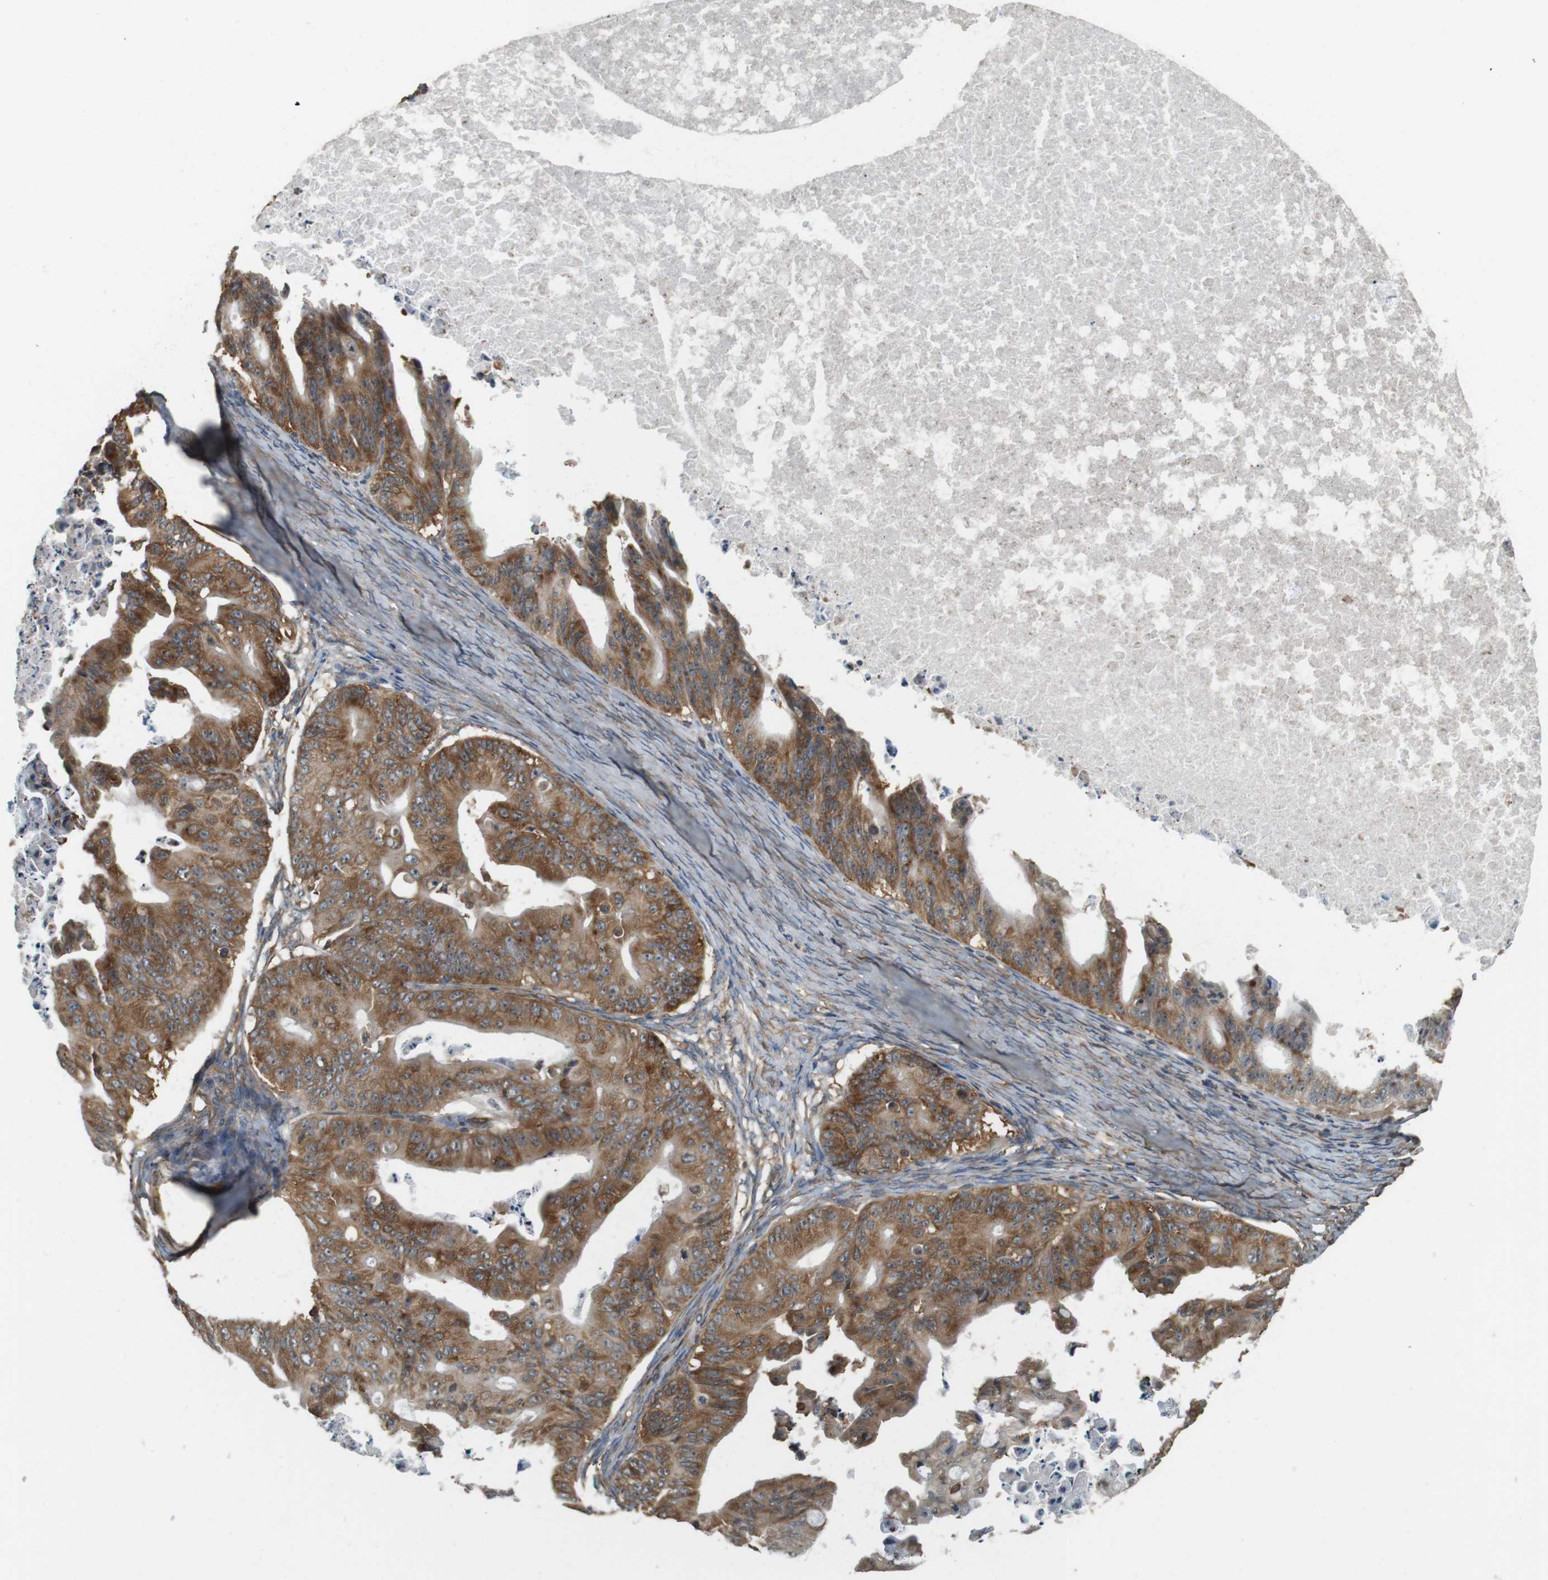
{"staining": {"intensity": "moderate", "quantity": ">75%", "location": "cytoplasmic/membranous"}, "tissue": "ovarian cancer", "cell_type": "Tumor cells", "image_type": "cancer", "snomed": [{"axis": "morphology", "description": "Cystadenocarcinoma, mucinous, NOS"}, {"axis": "topography", "description": "Ovary"}], "caption": "Protein staining by immunohistochemistry demonstrates moderate cytoplasmic/membranous staining in about >75% of tumor cells in ovarian cancer.", "gene": "PA2G4", "patient": {"sex": "female", "age": 37}}